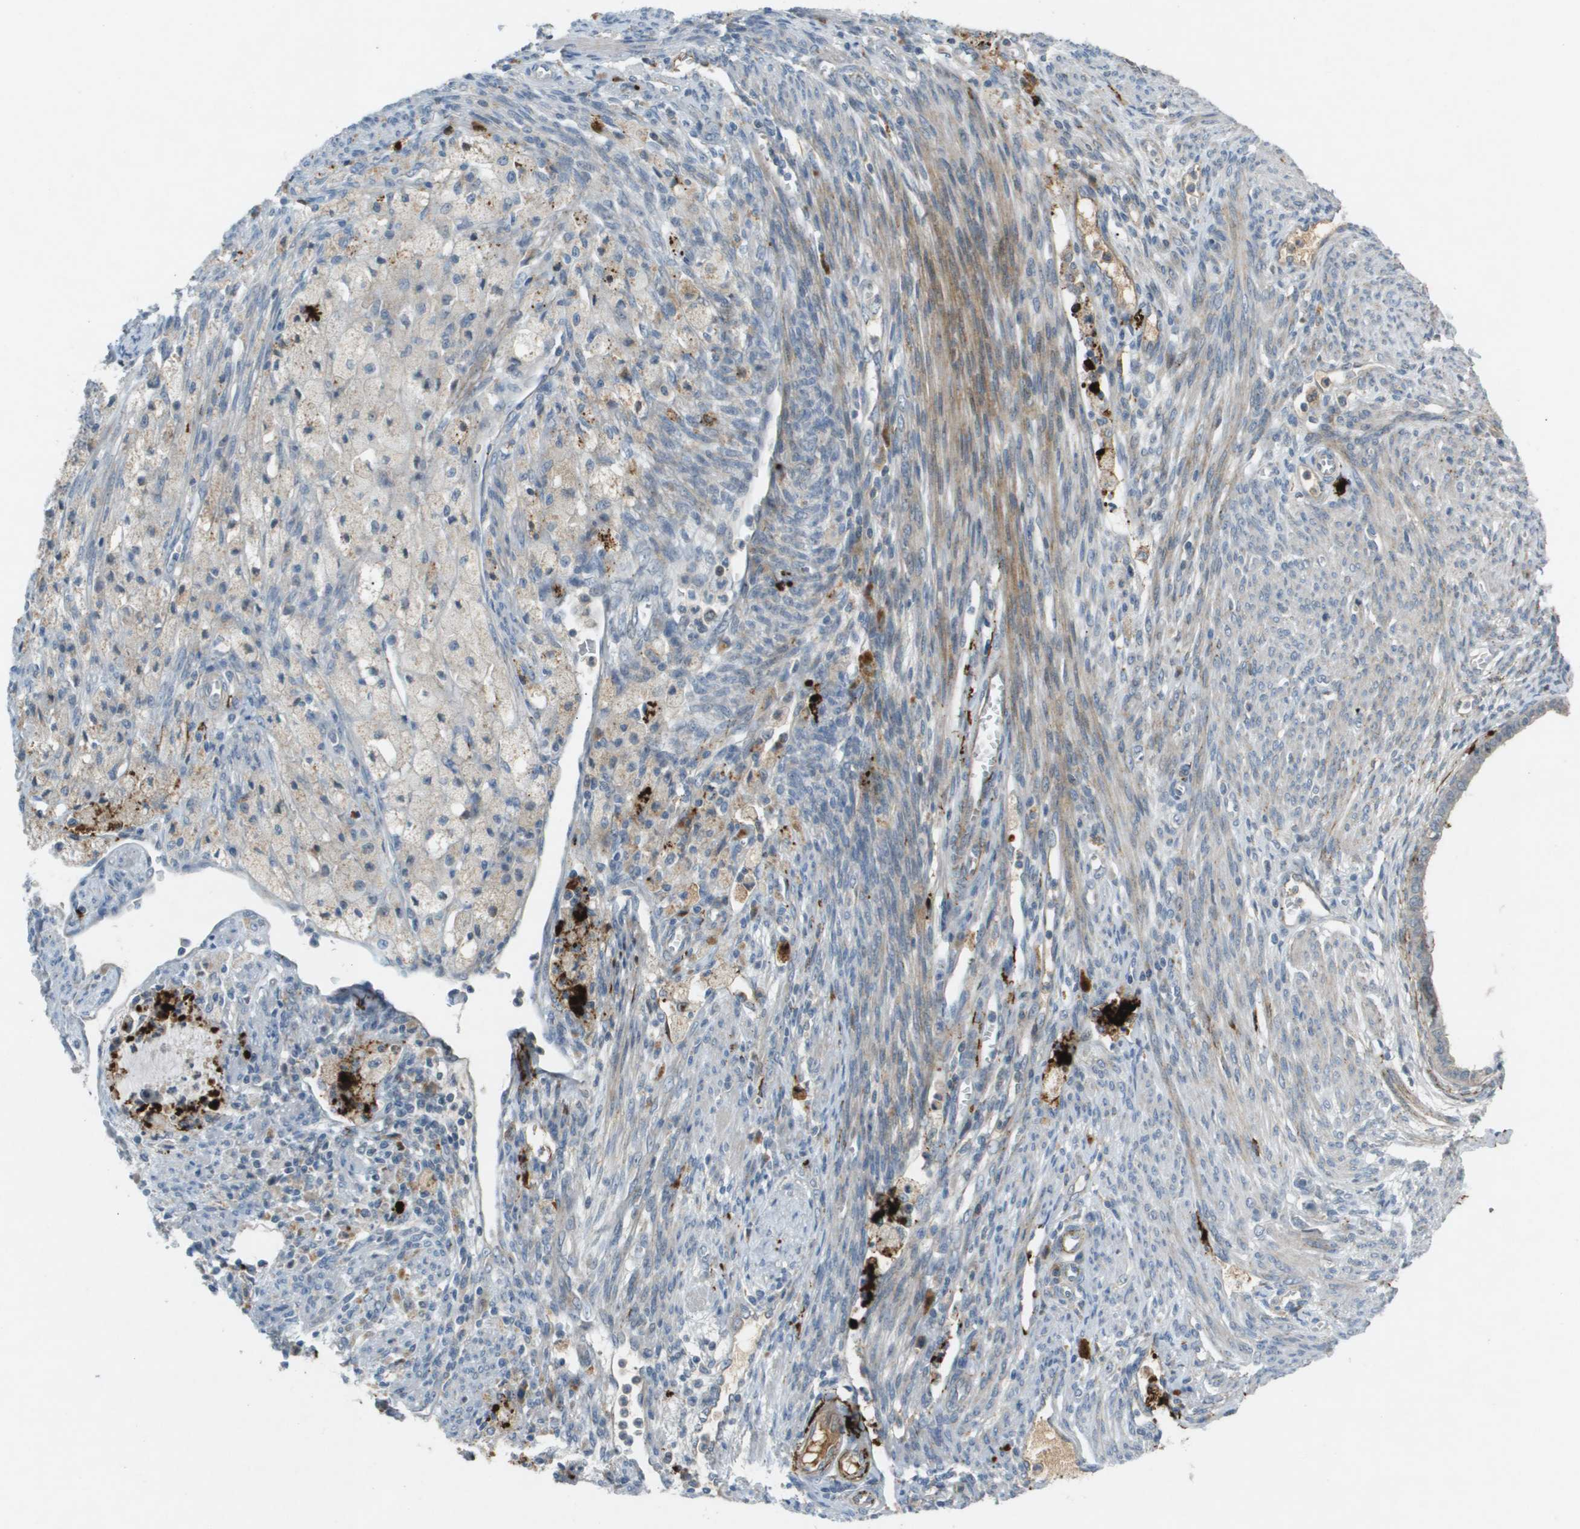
{"staining": {"intensity": "weak", "quantity": "<25%", "location": "cytoplasmic/membranous"}, "tissue": "cervical cancer", "cell_type": "Tumor cells", "image_type": "cancer", "snomed": [{"axis": "morphology", "description": "Normal tissue, NOS"}, {"axis": "morphology", "description": "Adenocarcinoma, NOS"}, {"axis": "topography", "description": "Cervix"}, {"axis": "topography", "description": "Endometrium"}], "caption": "The immunohistochemistry (IHC) image has no significant staining in tumor cells of adenocarcinoma (cervical) tissue. The staining was performed using DAB to visualize the protein expression in brown, while the nuclei were stained in blue with hematoxylin (Magnification: 20x).", "gene": "VTN", "patient": {"sex": "female", "age": 86}}